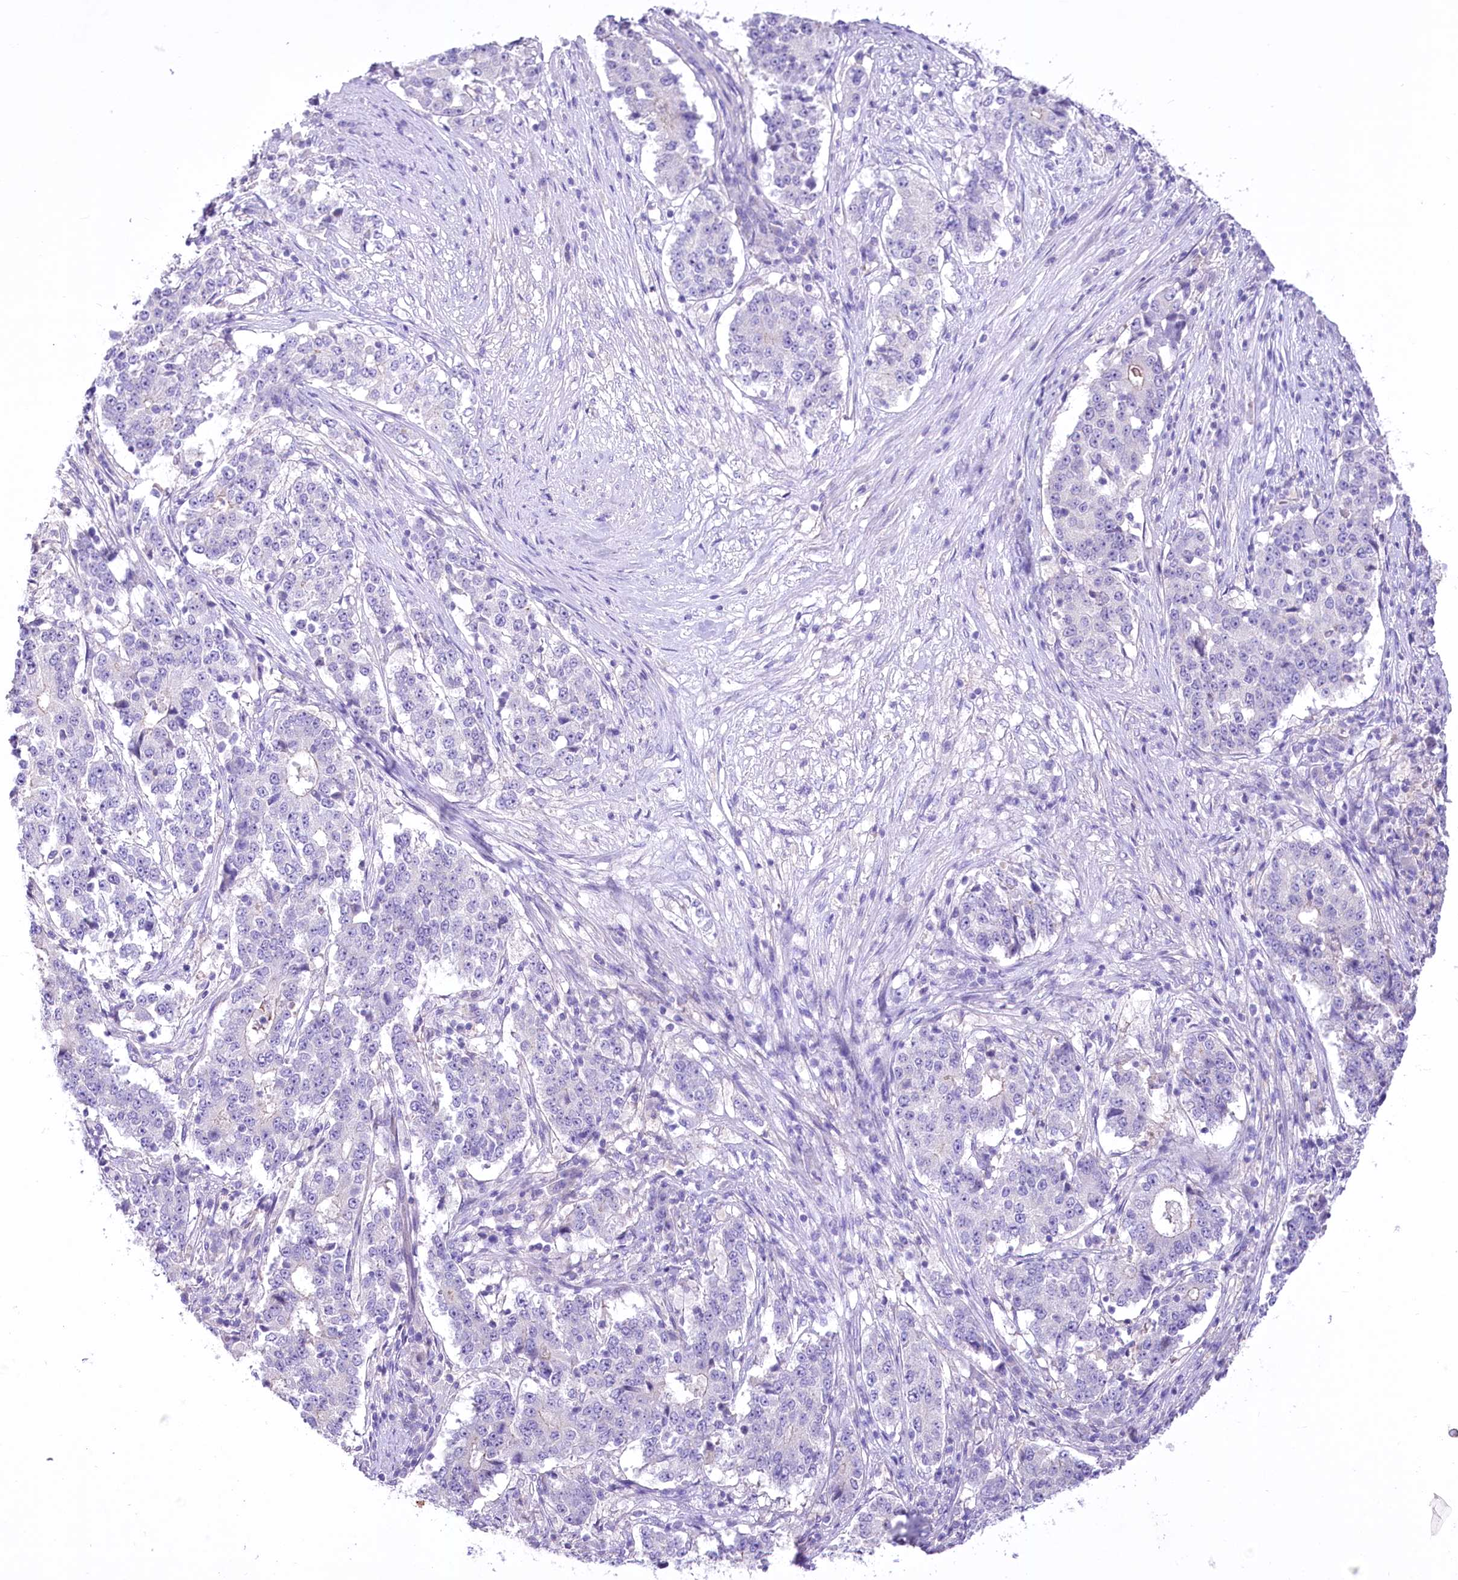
{"staining": {"intensity": "negative", "quantity": "none", "location": "none"}, "tissue": "stomach cancer", "cell_type": "Tumor cells", "image_type": "cancer", "snomed": [{"axis": "morphology", "description": "Adenocarcinoma, NOS"}, {"axis": "topography", "description": "Stomach"}], "caption": "Histopathology image shows no protein staining in tumor cells of stomach adenocarcinoma tissue.", "gene": "LRRC34", "patient": {"sex": "male", "age": 59}}